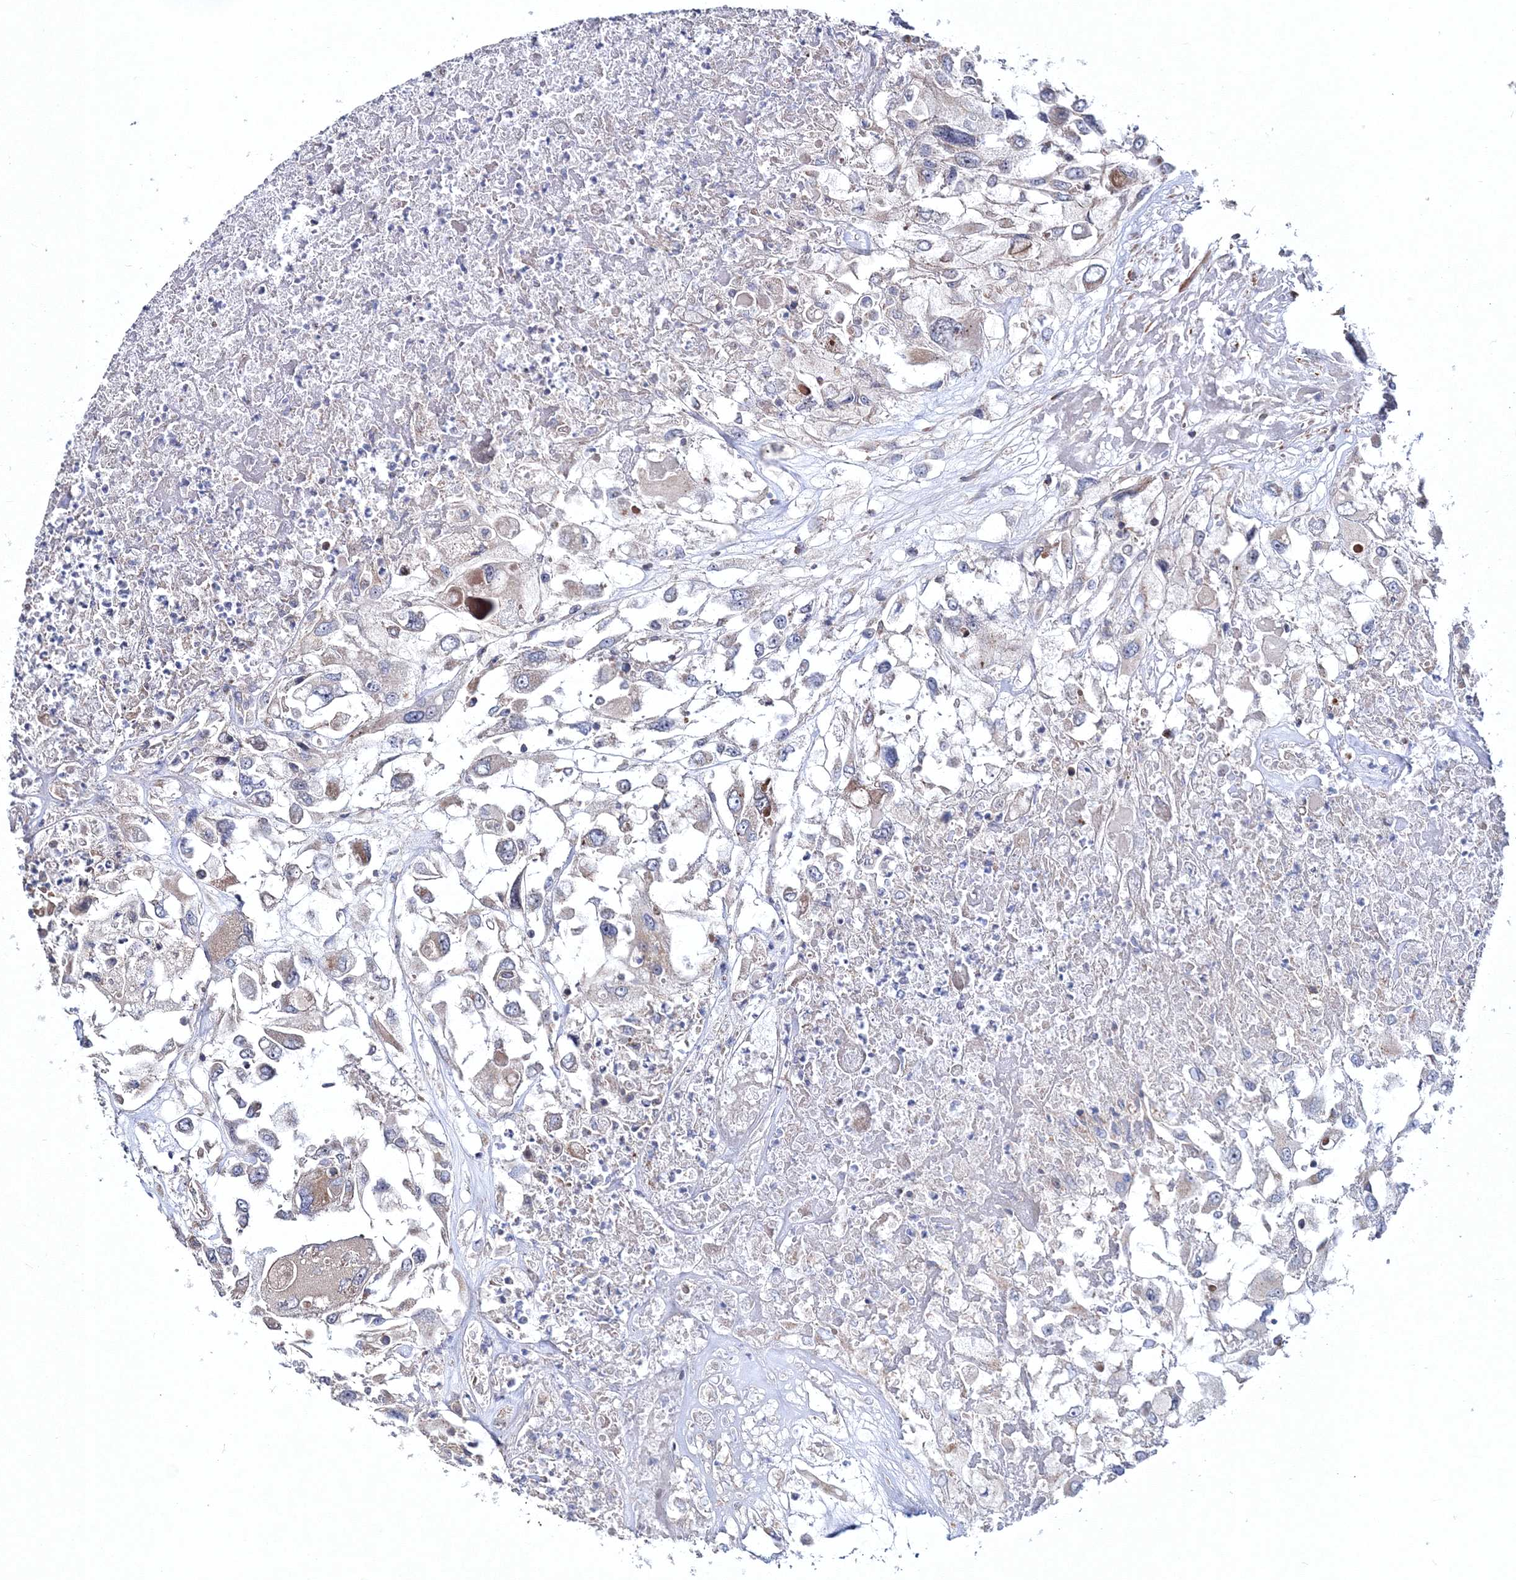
{"staining": {"intensity": "negative", "quantity": "none", "location": "none"}, "tissue": "renal cancer", "cell_type": "Tumor cells", "image_type": "cancer", "snomed": [{"axis": "morphology", "description": "Adenocarcinoma, NOS"}, {"axis": "topography", "description": "Kidney"}], "caption": "IHC photomicrograph of neoplastic tissue: adenocarcinoma (renal) stained with DAB (3,3'-diaminobenzidine) demonstrates no significant protein positivity in tumor cells.", "gene": "PPP2R2B", "patient": {"sex": "female", "age": 52}}